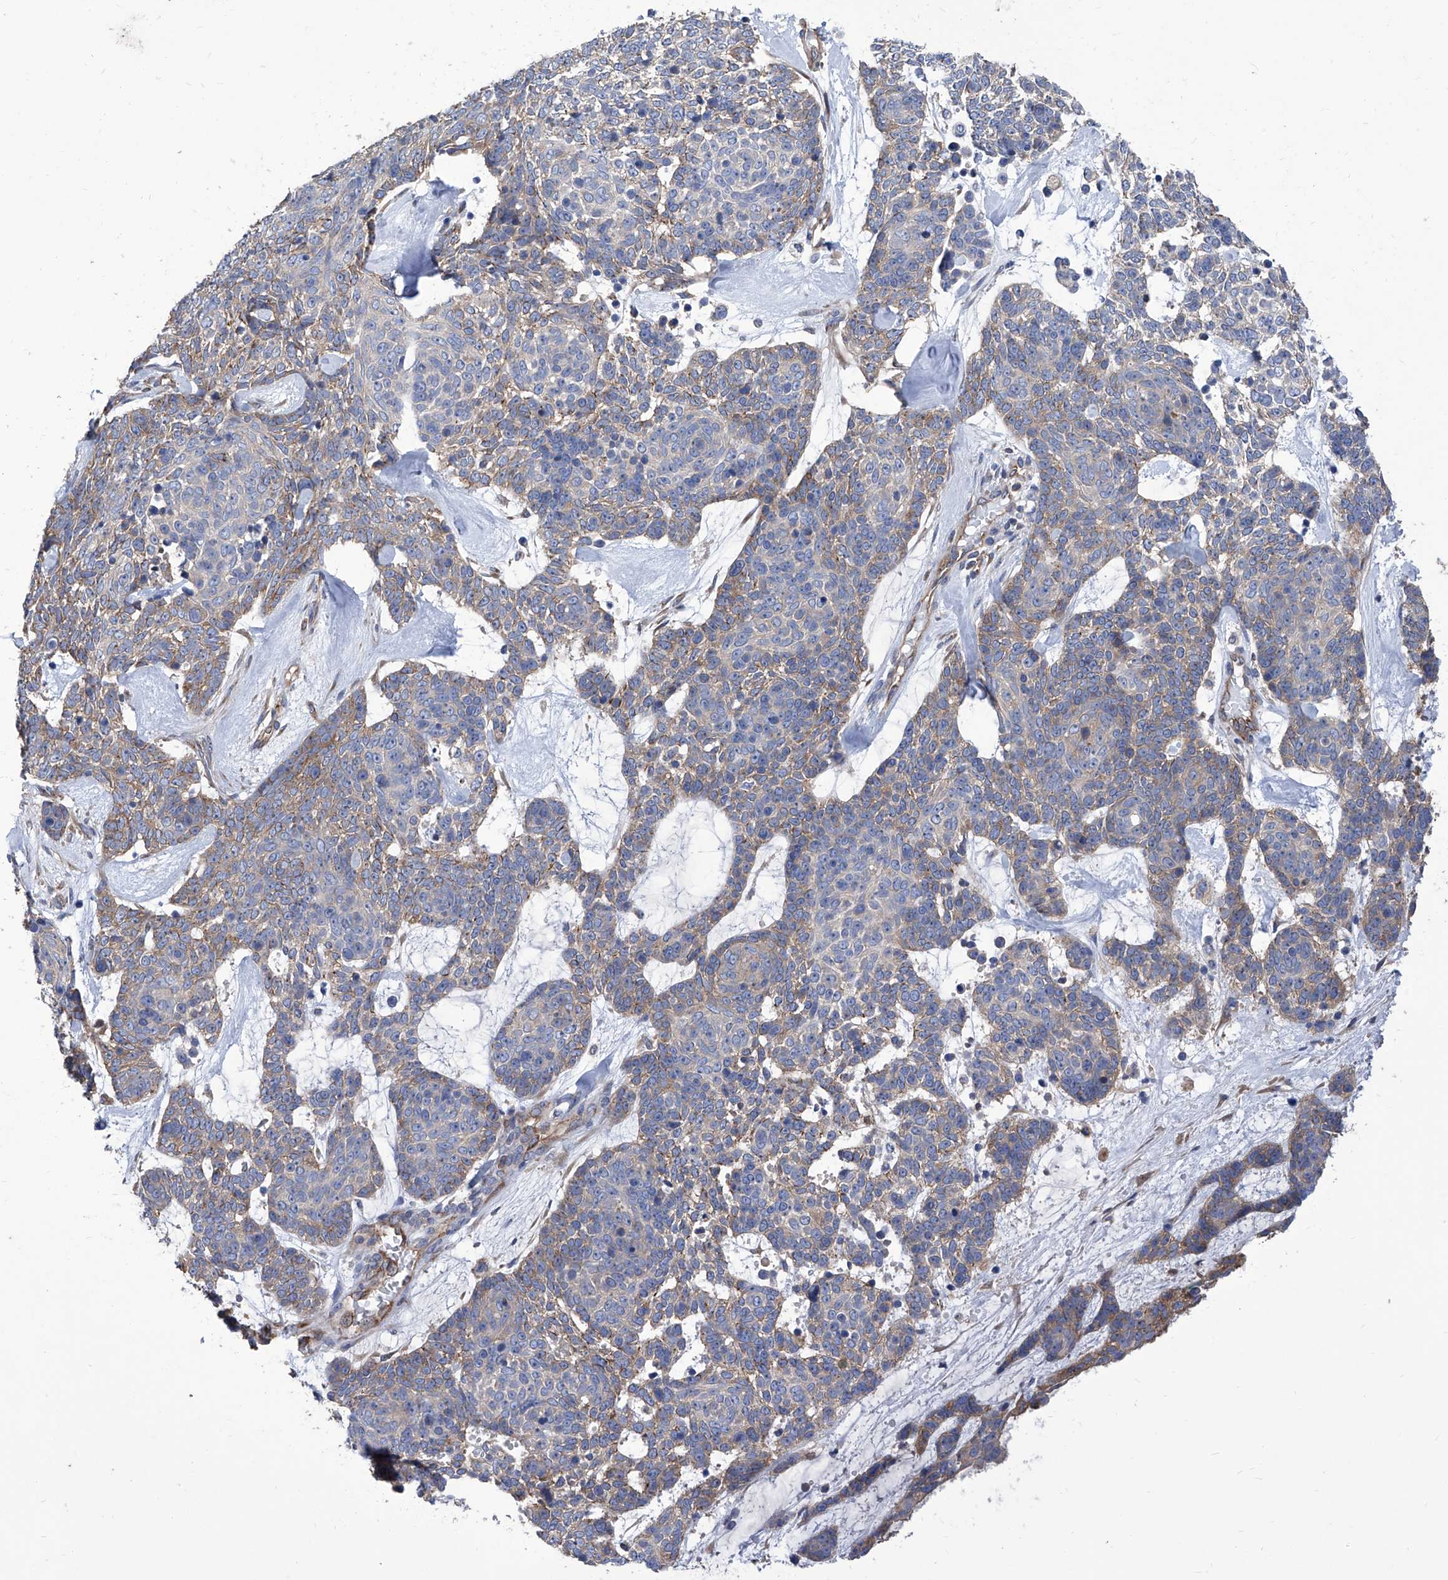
{"staining": {"intensity": "moderate", "quantity": "25%-75%", "location": "cytoplasmic/membranous"}, "tissue": "skin cancer", "cell_type": "Tumor cells", "image_type": "cancer", "snomed": [{"axis": "morphology", "description": "Basal cell carcinoma"}, {"axis": "topography", "description": "Skin"}], "caption": "Immunohistochemistry (IHC) (DAB) staining of human skin cancer (basal cell carcinoma) shows moderate cytoplasmic/membranous protein staining in approximately 25%-75% of tumor cells.", "gene": "TJAP1", "patient": {"sex": "female", "age": 81}}